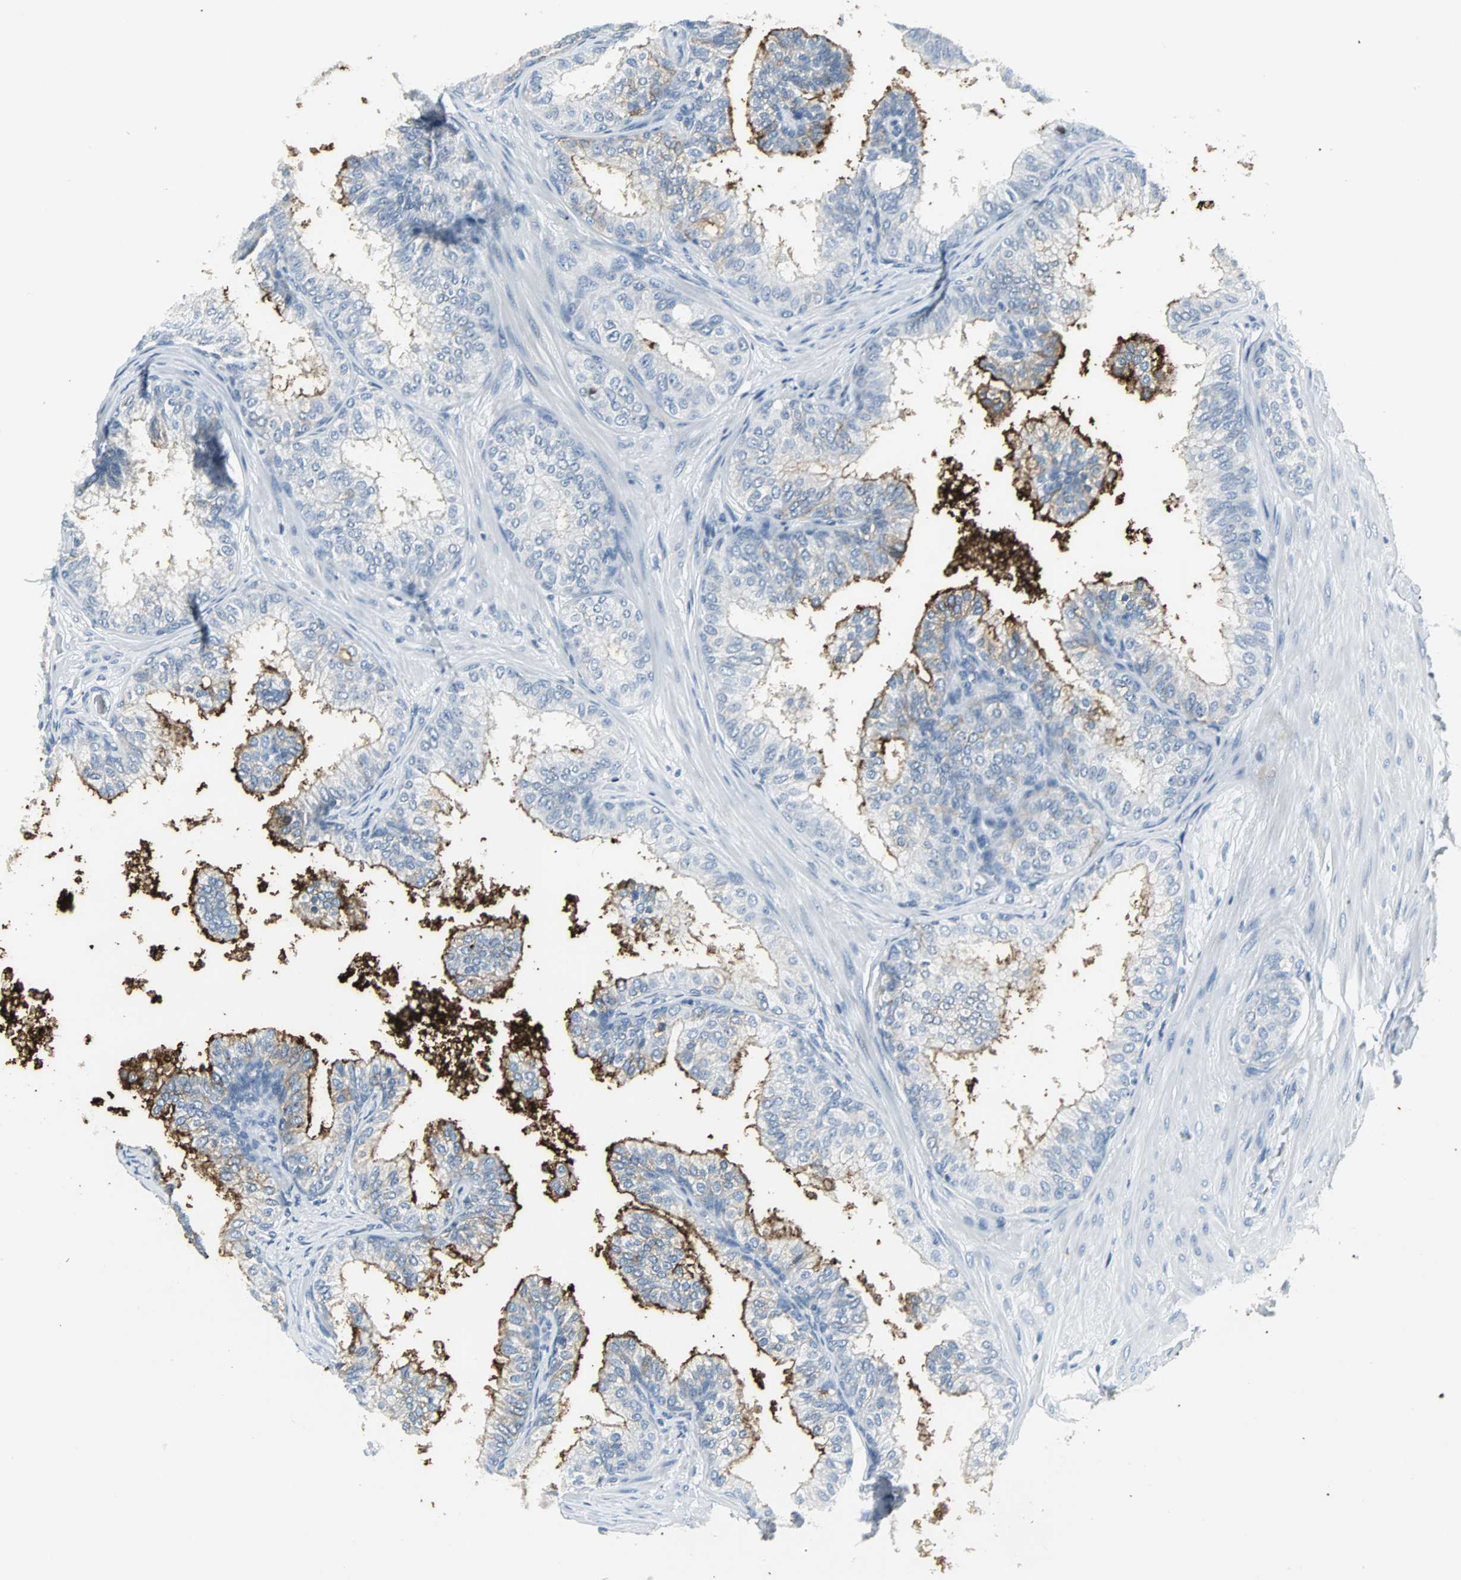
{"staining": {"intensity": "negative", "quantity": "none", "location": "none"}, "tissue": "prostate", "cell_type": "Glandular cells", "image_type": "normal", "snomed": [{"axis": "morphology", "description": "Normal tissue, NOS"}, {"axis": "topography", "description": "Prostate"}], "caption": "High power microscopy micrograph of an immunohistochemistry histopathology image of normal prostate, revealing no significant expression in glandular cells.", "gene": "SLC2A5", "patient": {"sex": "male", "age": 60}}